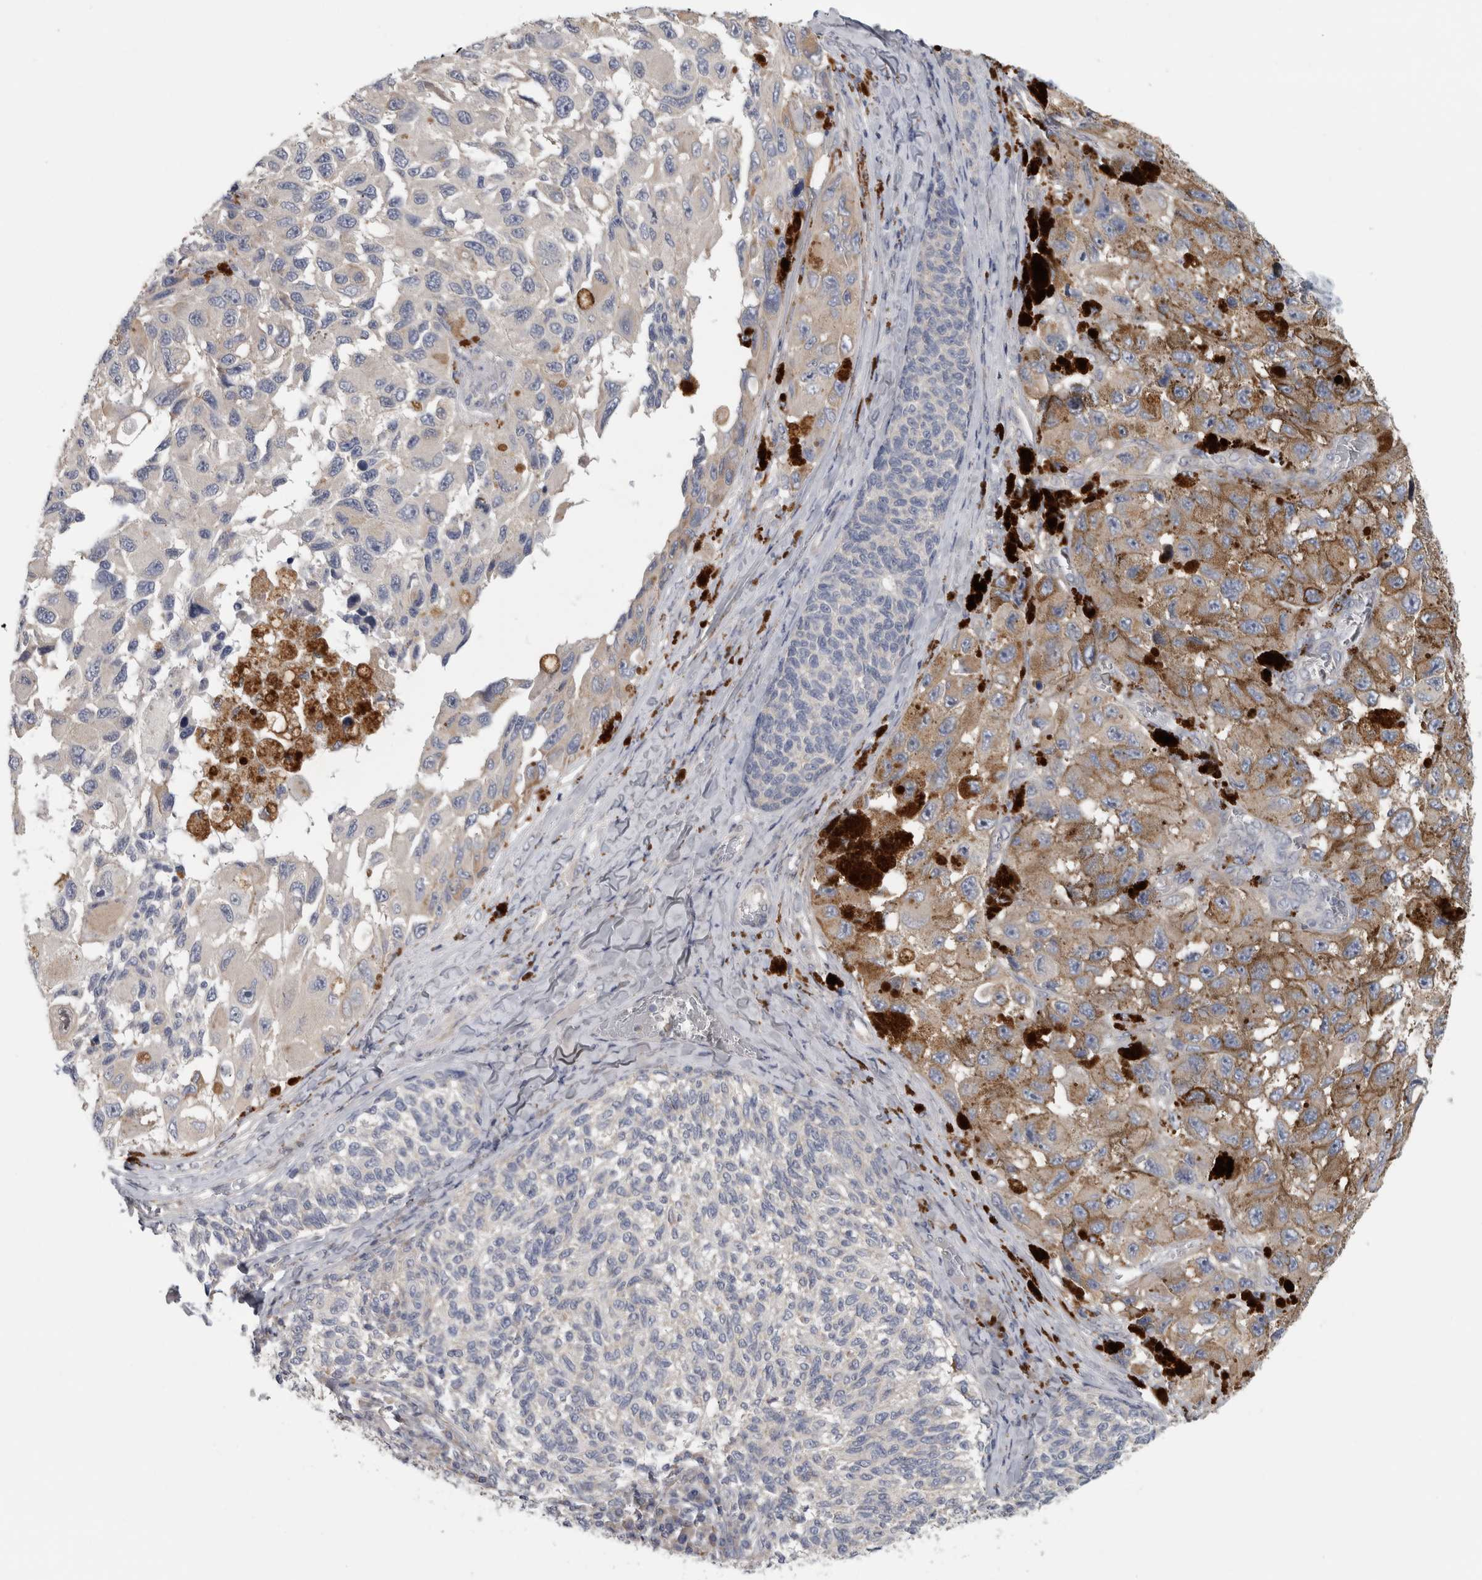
{"staining": {"intensity": "weak", "quantity": "25%-75%", "location": "cytoplasmic/membranous"}, "tissue": "melanoma", "cell_type": "Tumor cells", "image_type": "cancer", "snomed": [{"axis": "morphology", "description": "Malignant melanoma, NOS"}, {"axis": "topography", "description": "Skin"}], "caption": "Malignant melanoma stained with a protein marker reveals weak staining in tumor cells.", "gene": "ATXN2", "patient": {"sex": "female", "age": 73}}